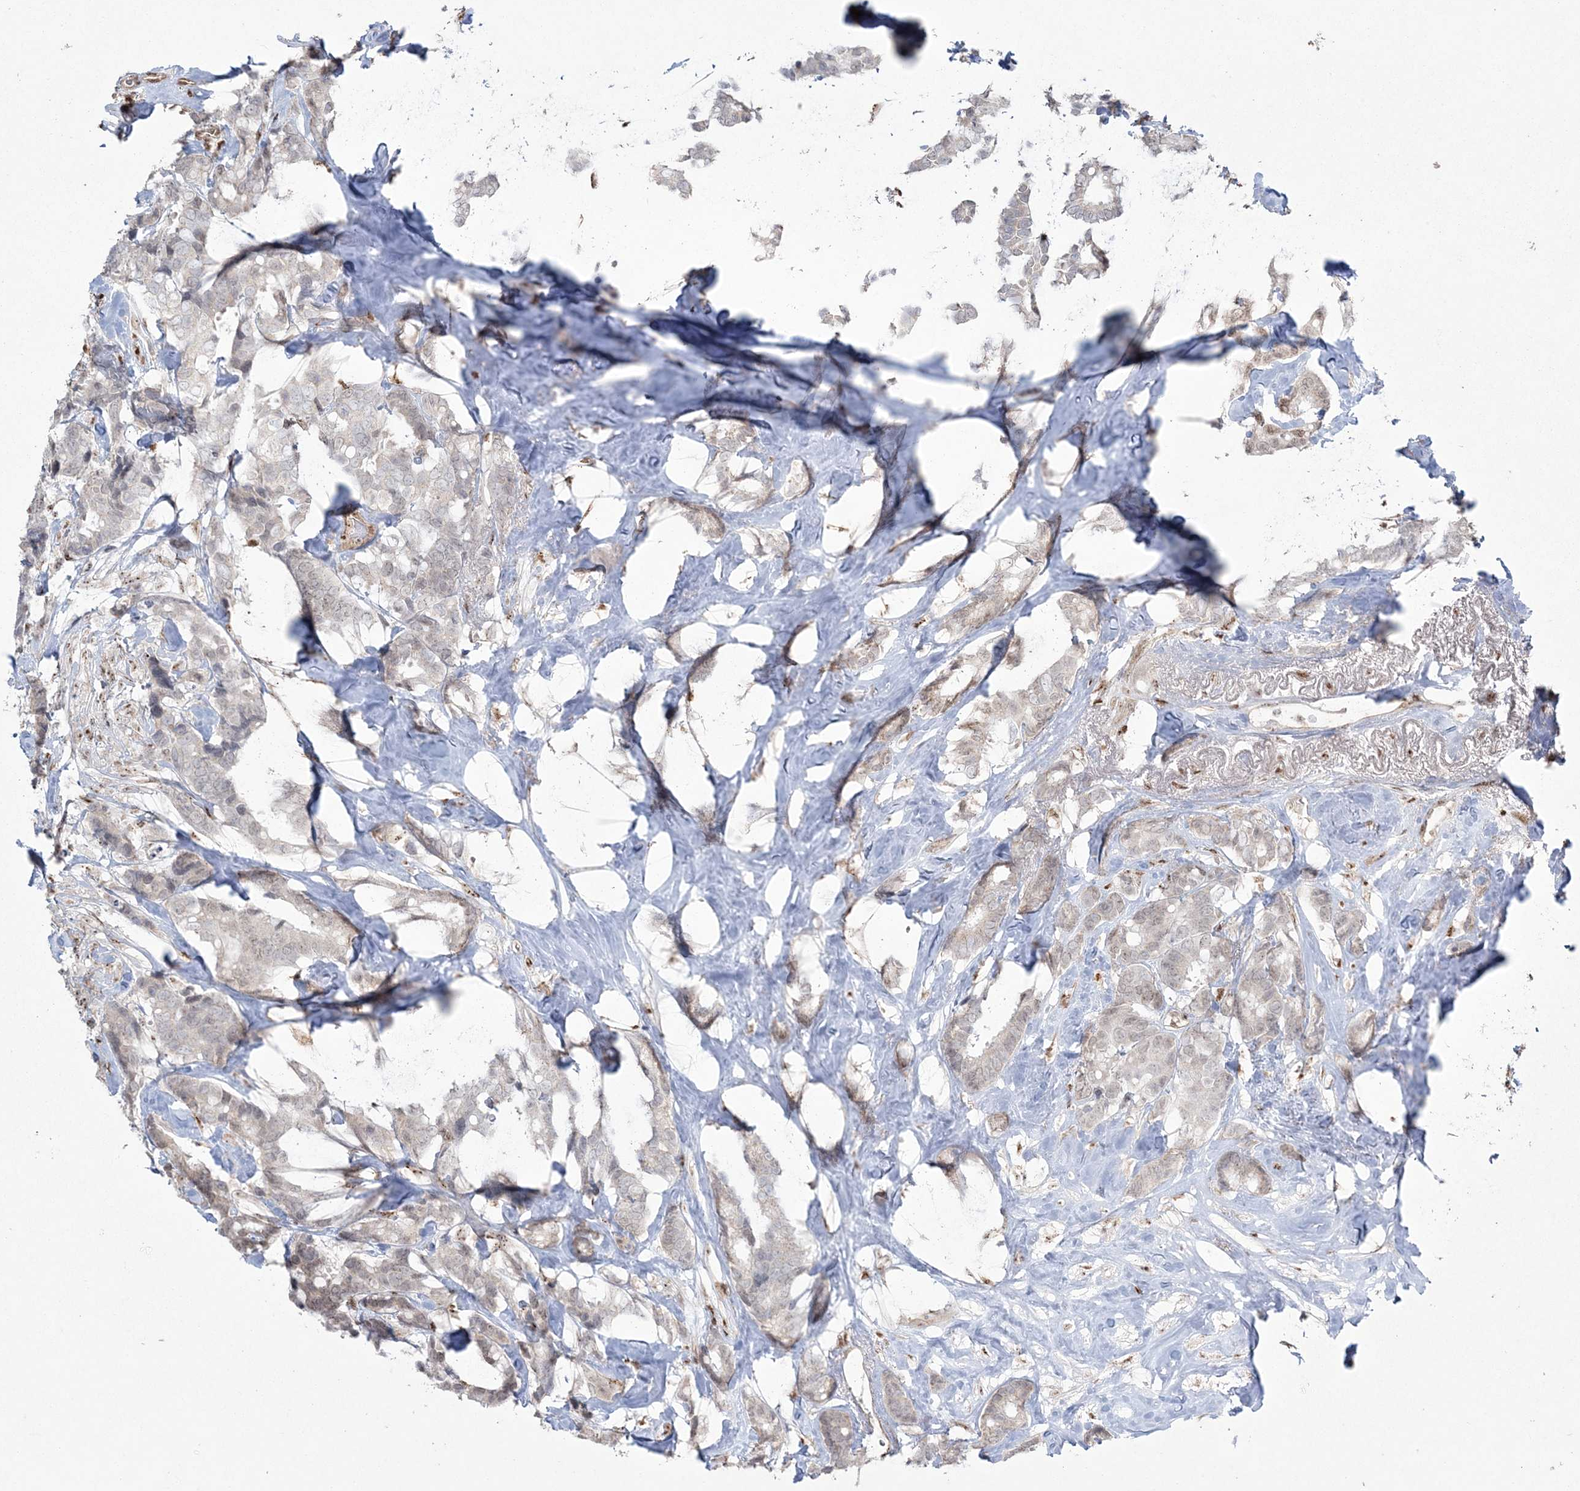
{"staining": {"intensity": "weak", "quantity": "<25%", "location": "nuclear"}, "tissue": "breast cancer", "cell_type": "Tumor cells", "image_type": "cancer", "snomed": [{"axis": "morphology", "description": "Duct carcinoma"}, {"axis": "topography", "description": "Breast"}], "caption": "The image reveals no significant staining in tumor cells of breast intraductal carcinoma.", "gene": "RBM17", "patient": {"sex": "female", "age": 40}}